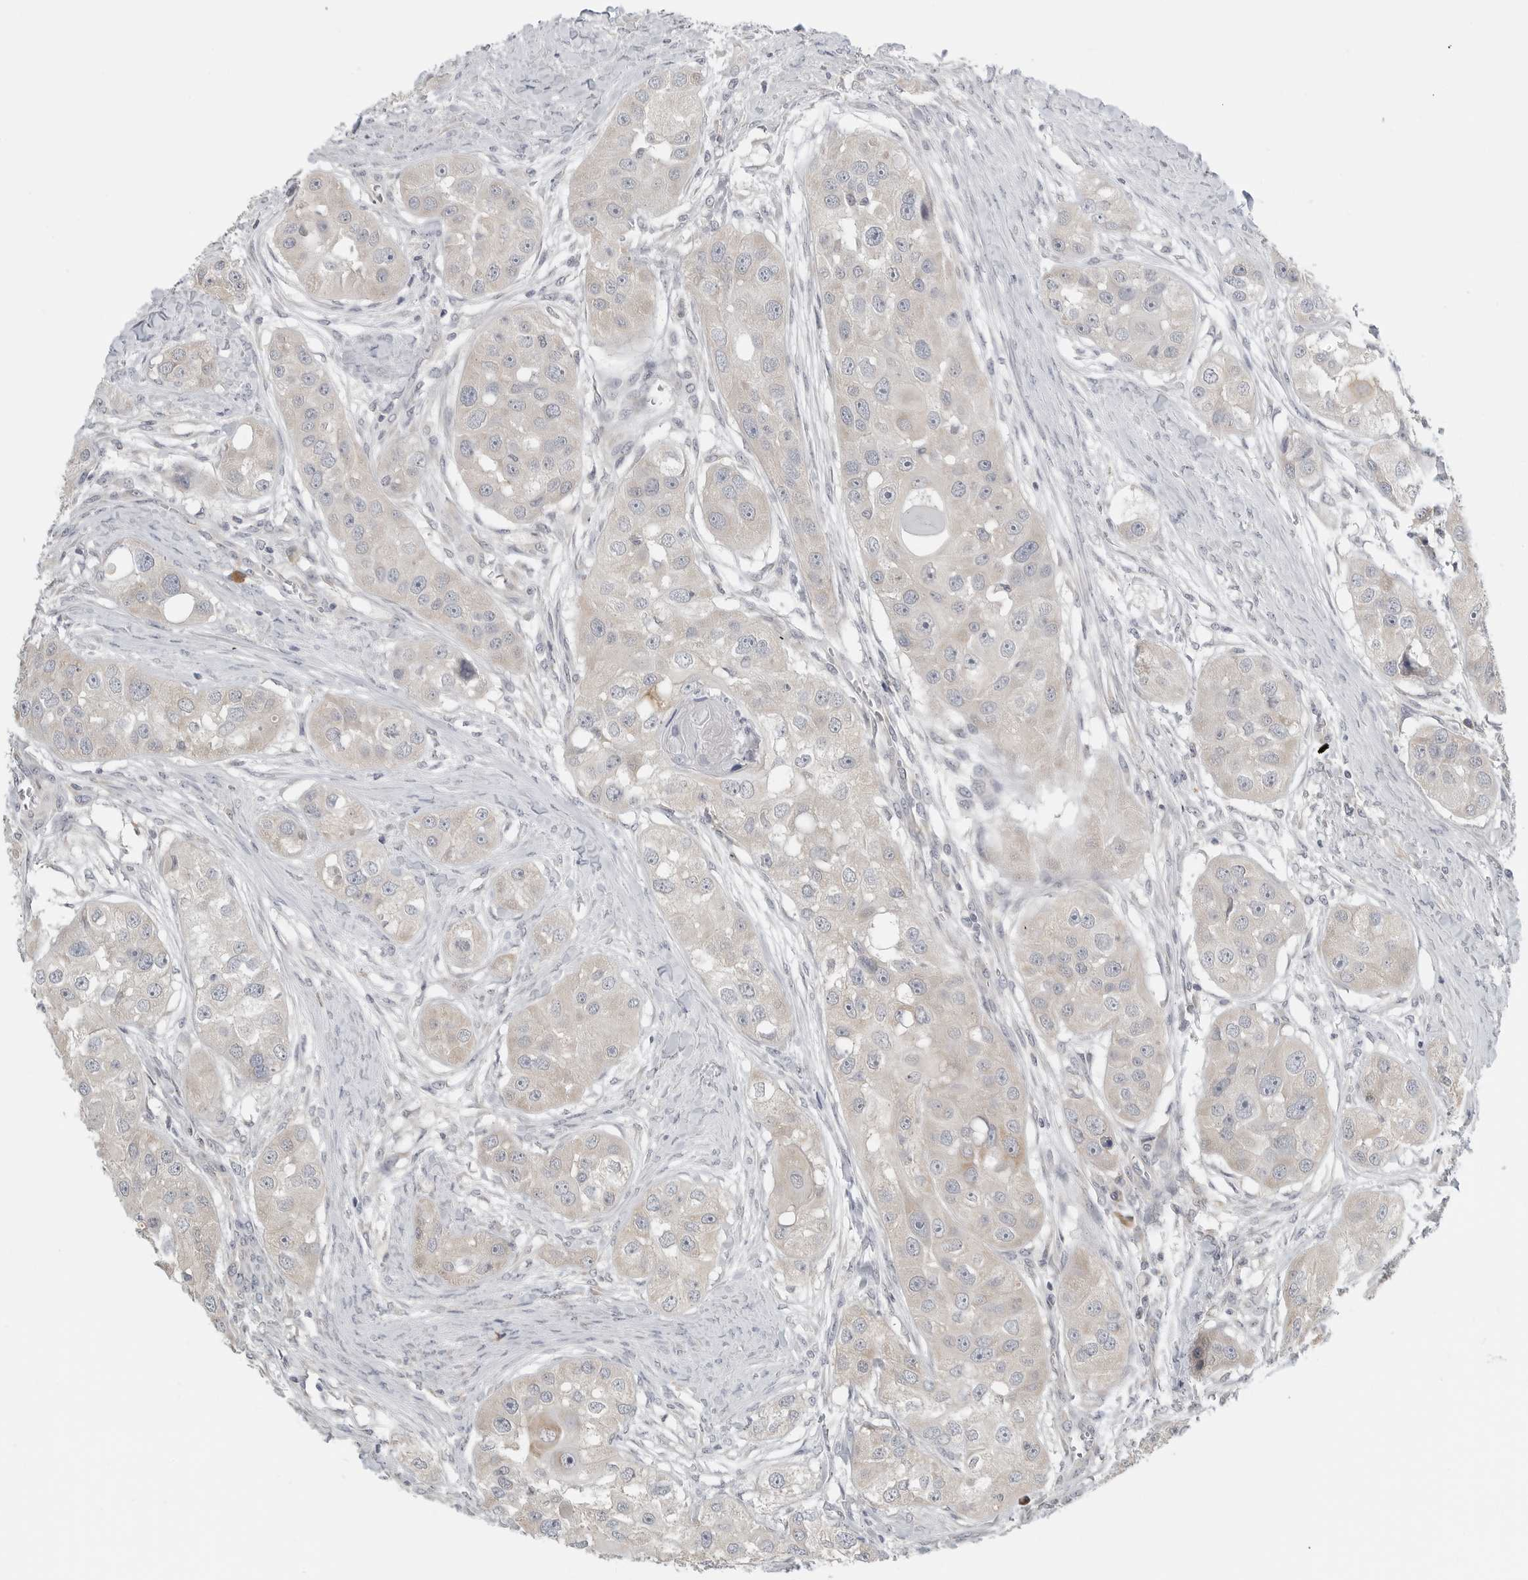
{"staining": {"intensity": "weak", "quantity": "<25%", "location": "cytoplasmic/membranous"}, "tissue": "head and neck cancer", "cell_type": "Tumor cells", "image_type": "cancer", "snomed": [{"axis": "morphology", "description": "Normal tissue, NOS"}, {"axis": "morphology", "description": "Squamous cell carcinoma, NOS"}, {"axis": "topography", "description": "Skeletal muscle"}, {"axis": "topography", "description": "Head-Neck"}], "caption": "High power microscopy image of an IHC micrograph of head and neck squamous cell carcinoma, revealing no significant expression in tumor cells.", "gene": "IL12RB2", "patient": {"sex": "male", "age": 51}}